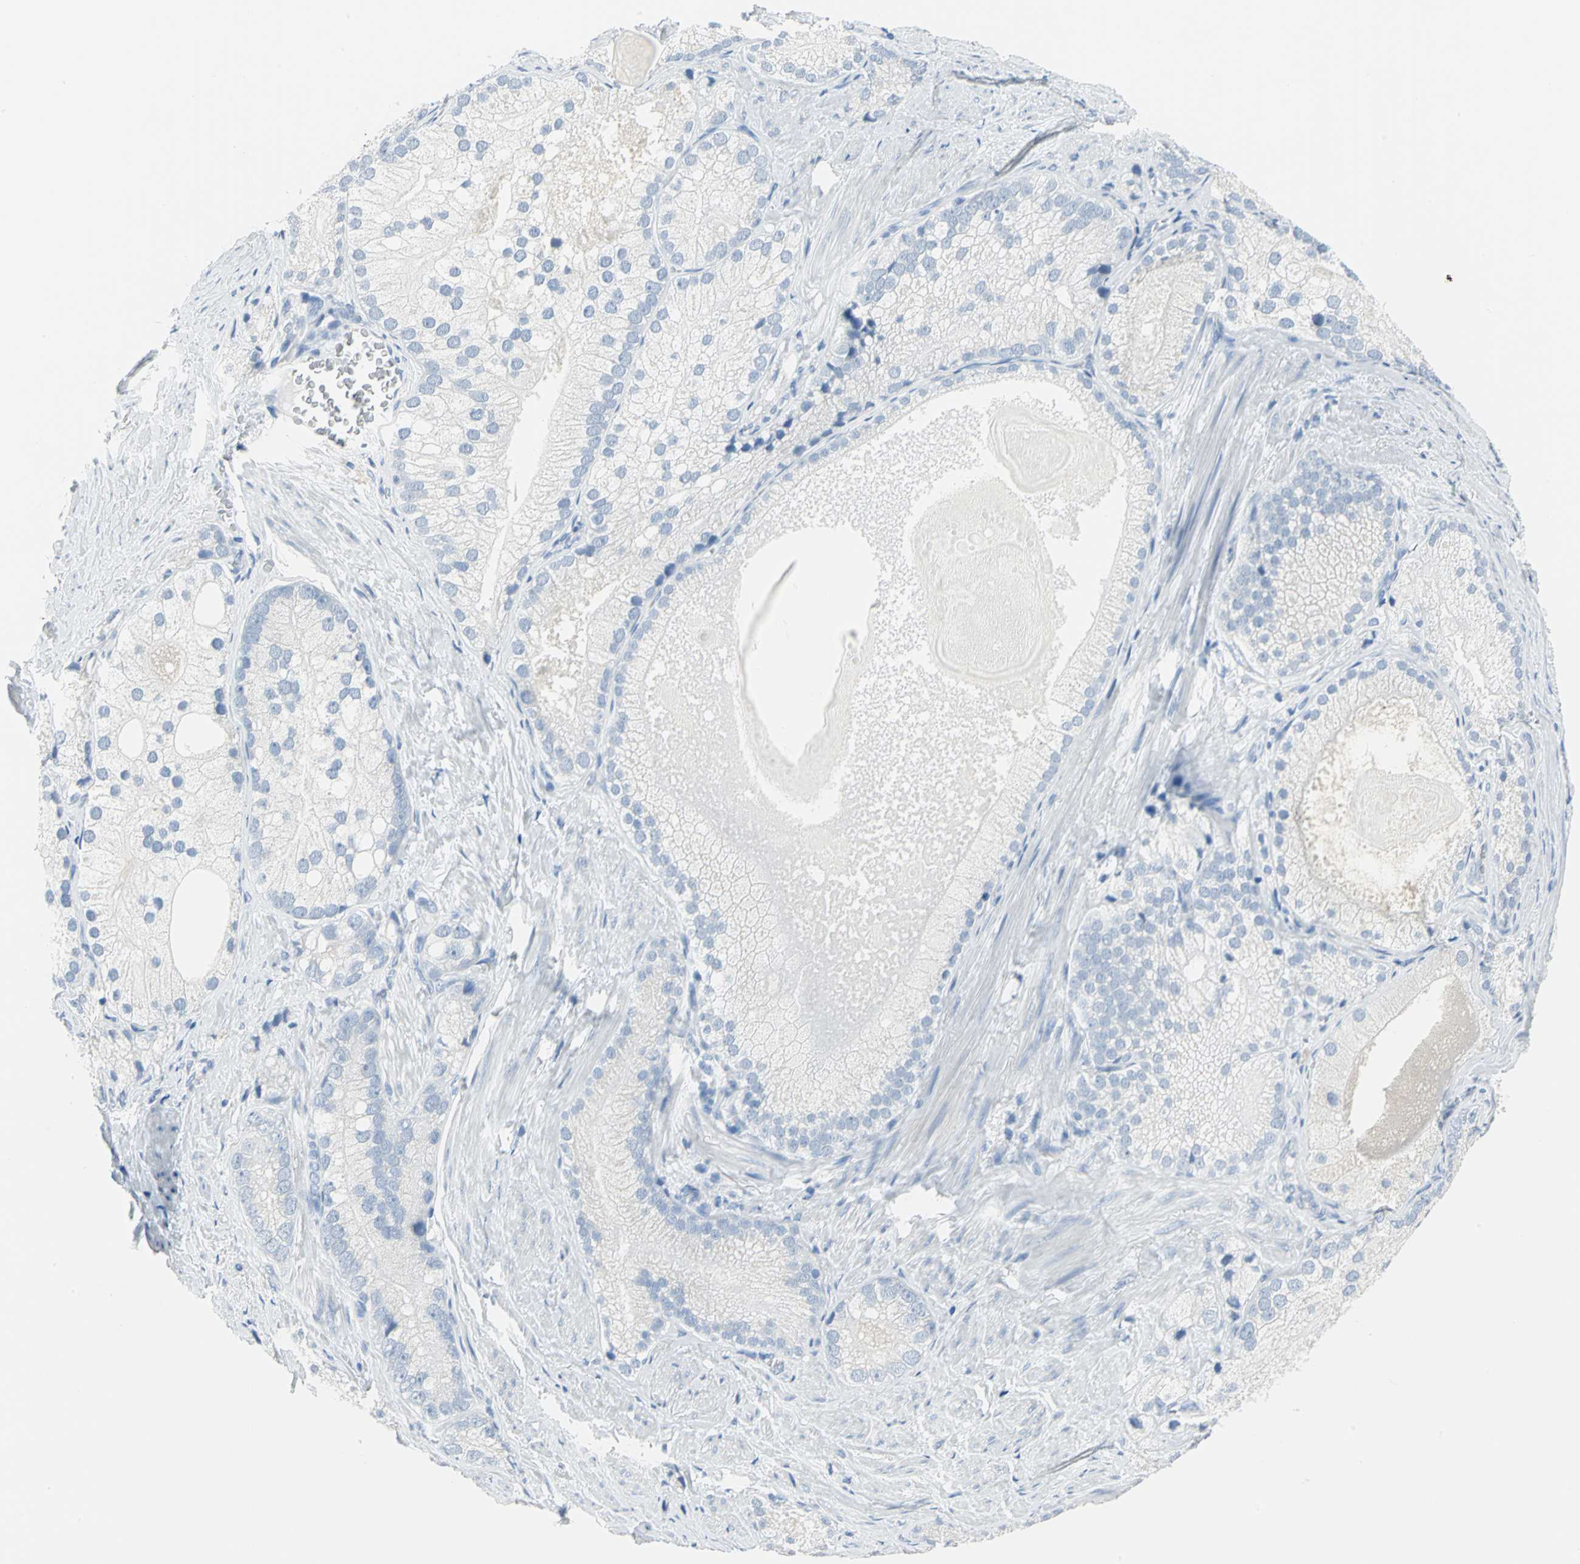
{"staining": {"intensity": "negative", "quantity": "none", "location": "none"}, "tissue": "prostate cancer", "cell_type": "Tumor cells", "image_type": "cancer", "snomed": [{"axis": "morphology", "description": "Adenocarcinoma, Low grade"}, {"axis": "topography", "description": "Prostate"}], "caption": "This is an IHC histopathology image of adenocarcinoma (low-grade) (prostate). There is no staining in tumor cells.", "gene": "PKLR", "patient": {"sex": "male", "age": 69}}